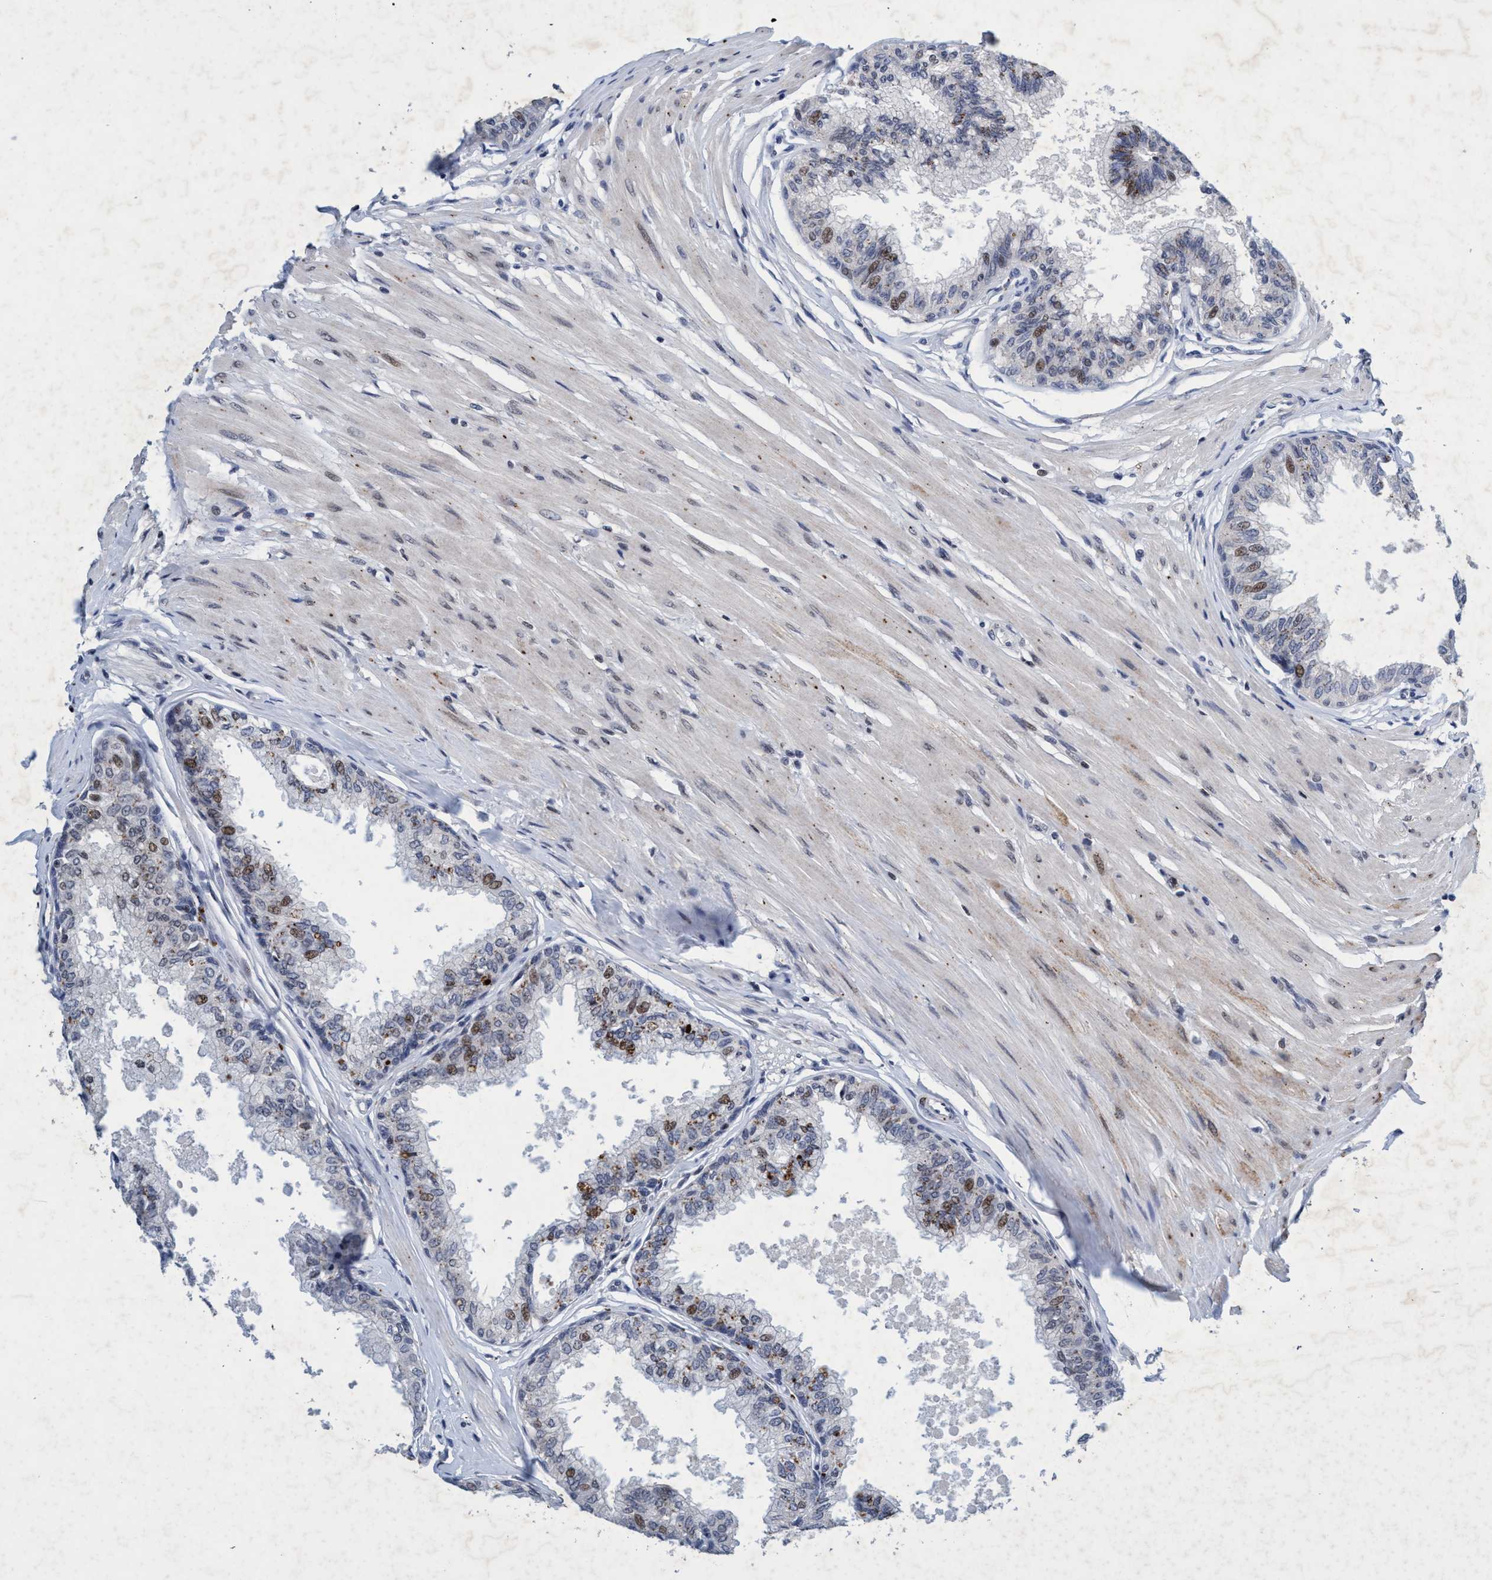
{"staining": {"intensity": "weak", "quantity": "25%-75%", "location": "cytoplasmic/membranous,nuclear"}, "tissue": "prostate", "cell_type": "Glandular cells", "image_type": "normal", "snomed": [{"axis": "morphology", "description": "Normal tissue, NOS"}, {"axis": "topography", "description": "Prostate"}, {"axis": "topography", "description": "Seminal veicle"}], "caption": "The micrograph reveals staining of benign prostate, revealing weak cytoplasmic/membranous,nuclear protein positivity (brown color) within glandular cells. The protein of interest is stained brown, and the nuclei are stained in blue (DAB (3,3'-diaminobenzidine) IHC with brightfield microscopy, high magnification).", "gene": "GRB14", "patient": {"sex": "male", "age": 60}}